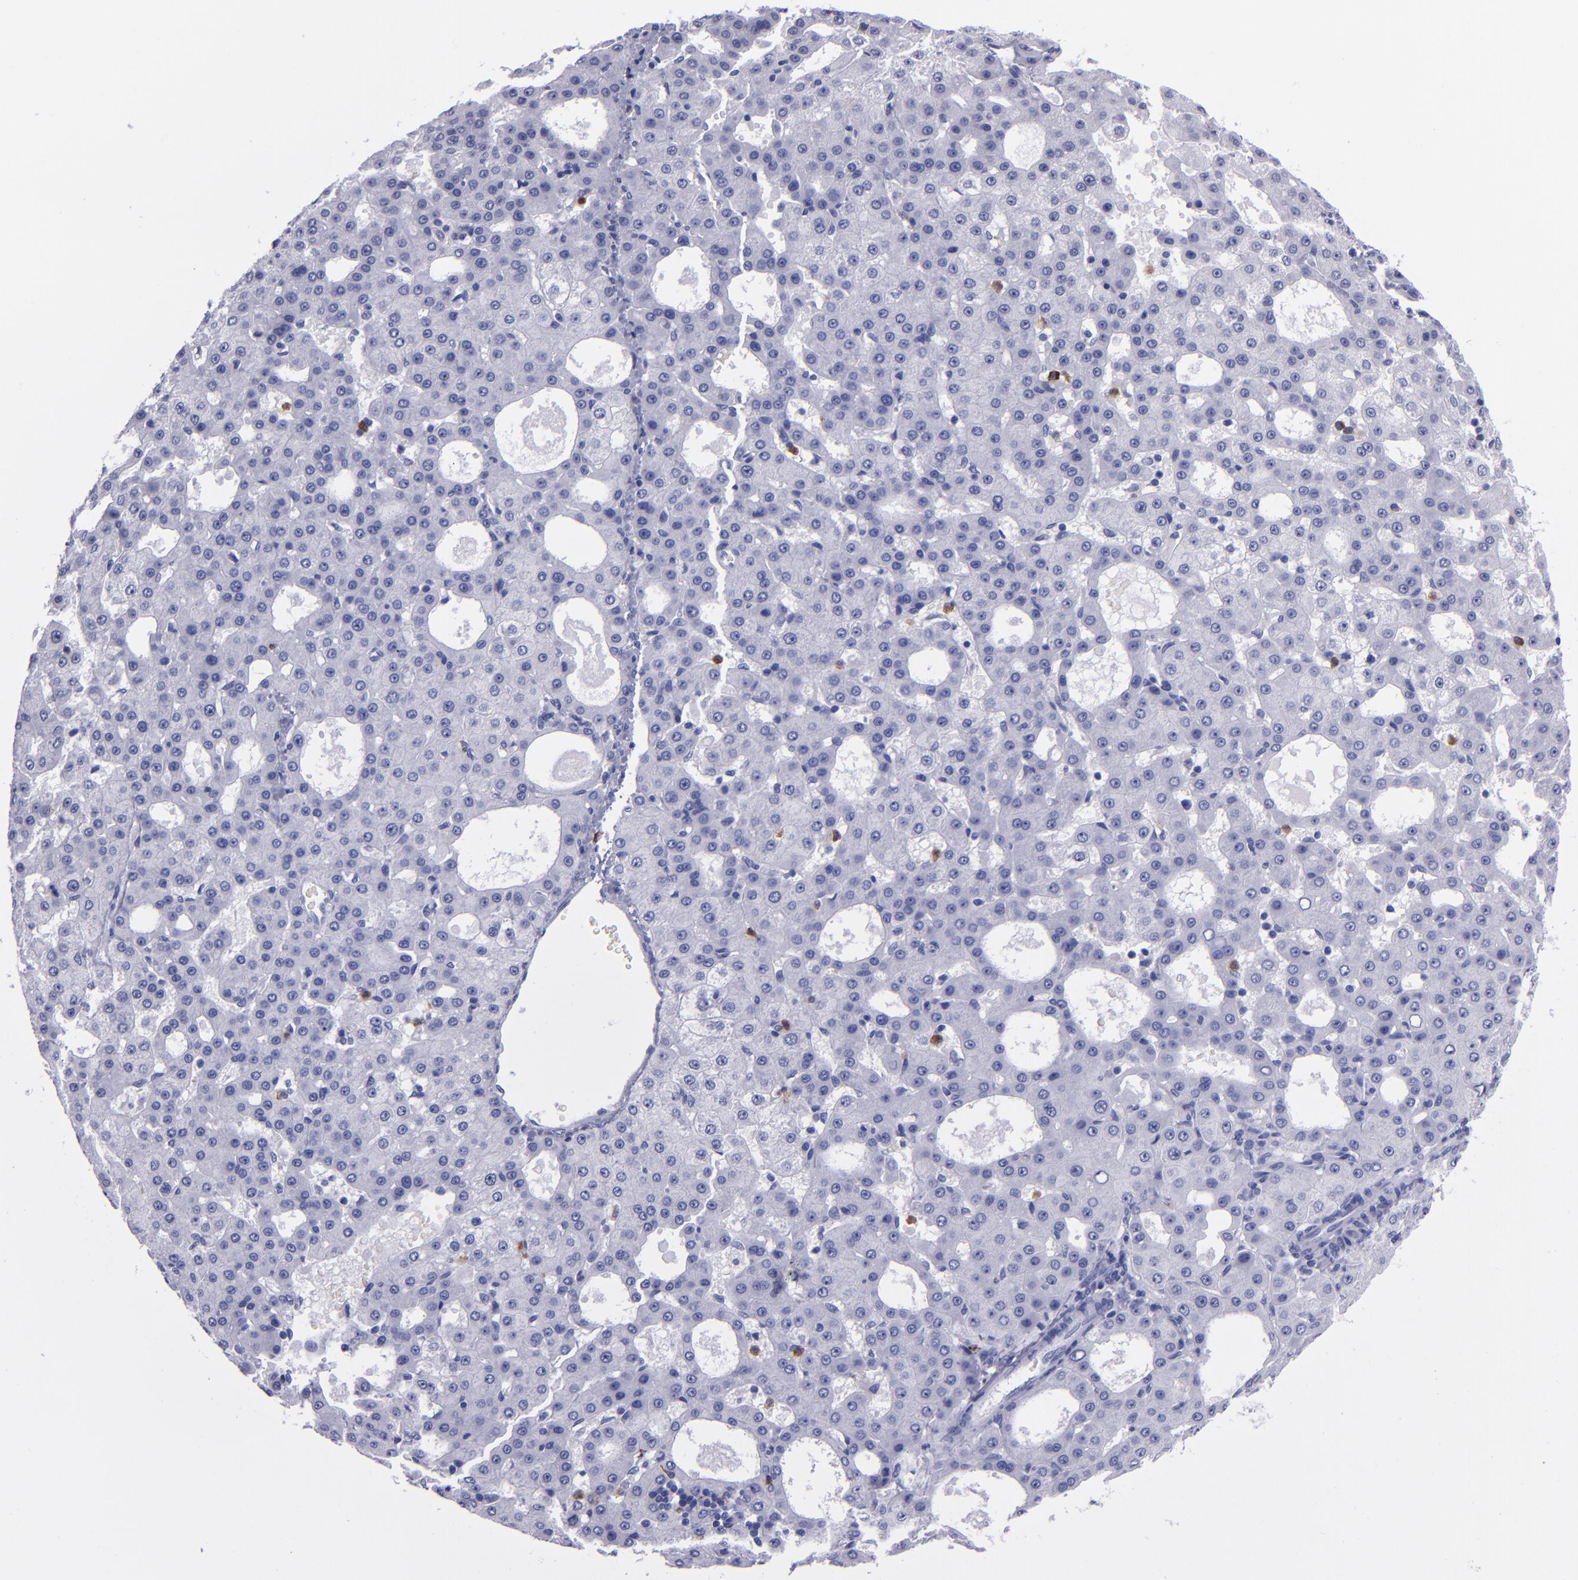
{"staining": {"intensity": "negative", "quantity": "none", "location": "none"}, "tissue": "liver cancer", "cell_type": "Tumor cells", "image_type": "cancer", "snomed": [{"axis": "morphology", "description": "Carcinoma, Hepatocellular, NOS"}, {"axis": "topography", "description": "Liver"}], "caption": "Liver cancer was stained to show a protein in brown. There is no significant staining in tumor cells.", "gene": "CR1", "patient": {"sex": "male", "age": 47}}